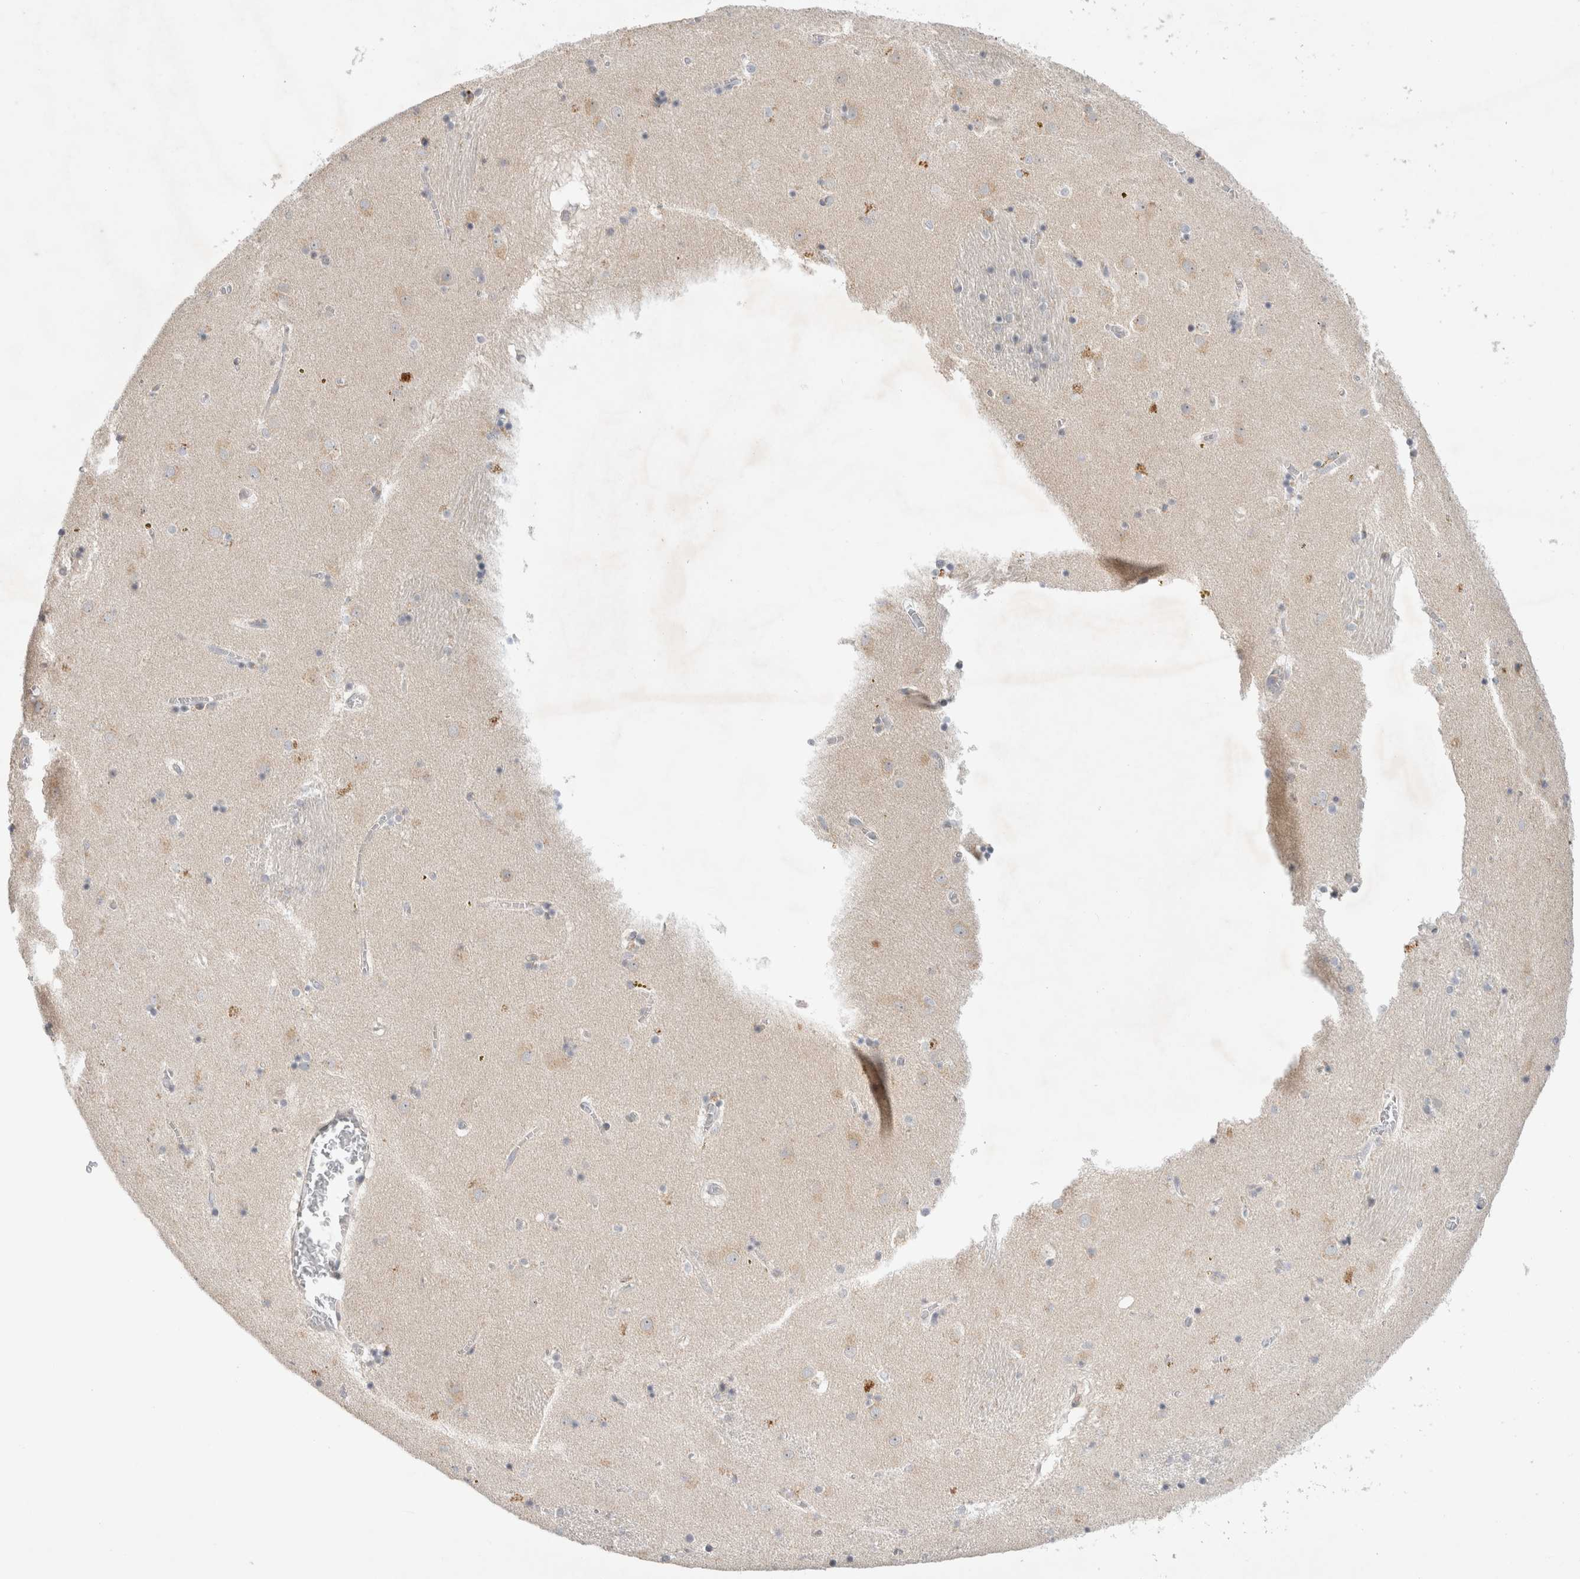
{"staining": {"intensity": "negative", "quantity": "none", "location": "none"}, "tissue": "caudate", "cell_type": "Glial cells", "image_type": "normal", "snomed": [{"axis": "morphology", "description": "Normal tissue, NOS"}, {"axis": "topography", "description": "Lateral ventricle wall"}], "caption": "An IHC image of benign caudate is shown. There is no staining in glial cells of caudate.", "gene": "NEDD4L", "patient": {"sex": "male", "age": 70}}